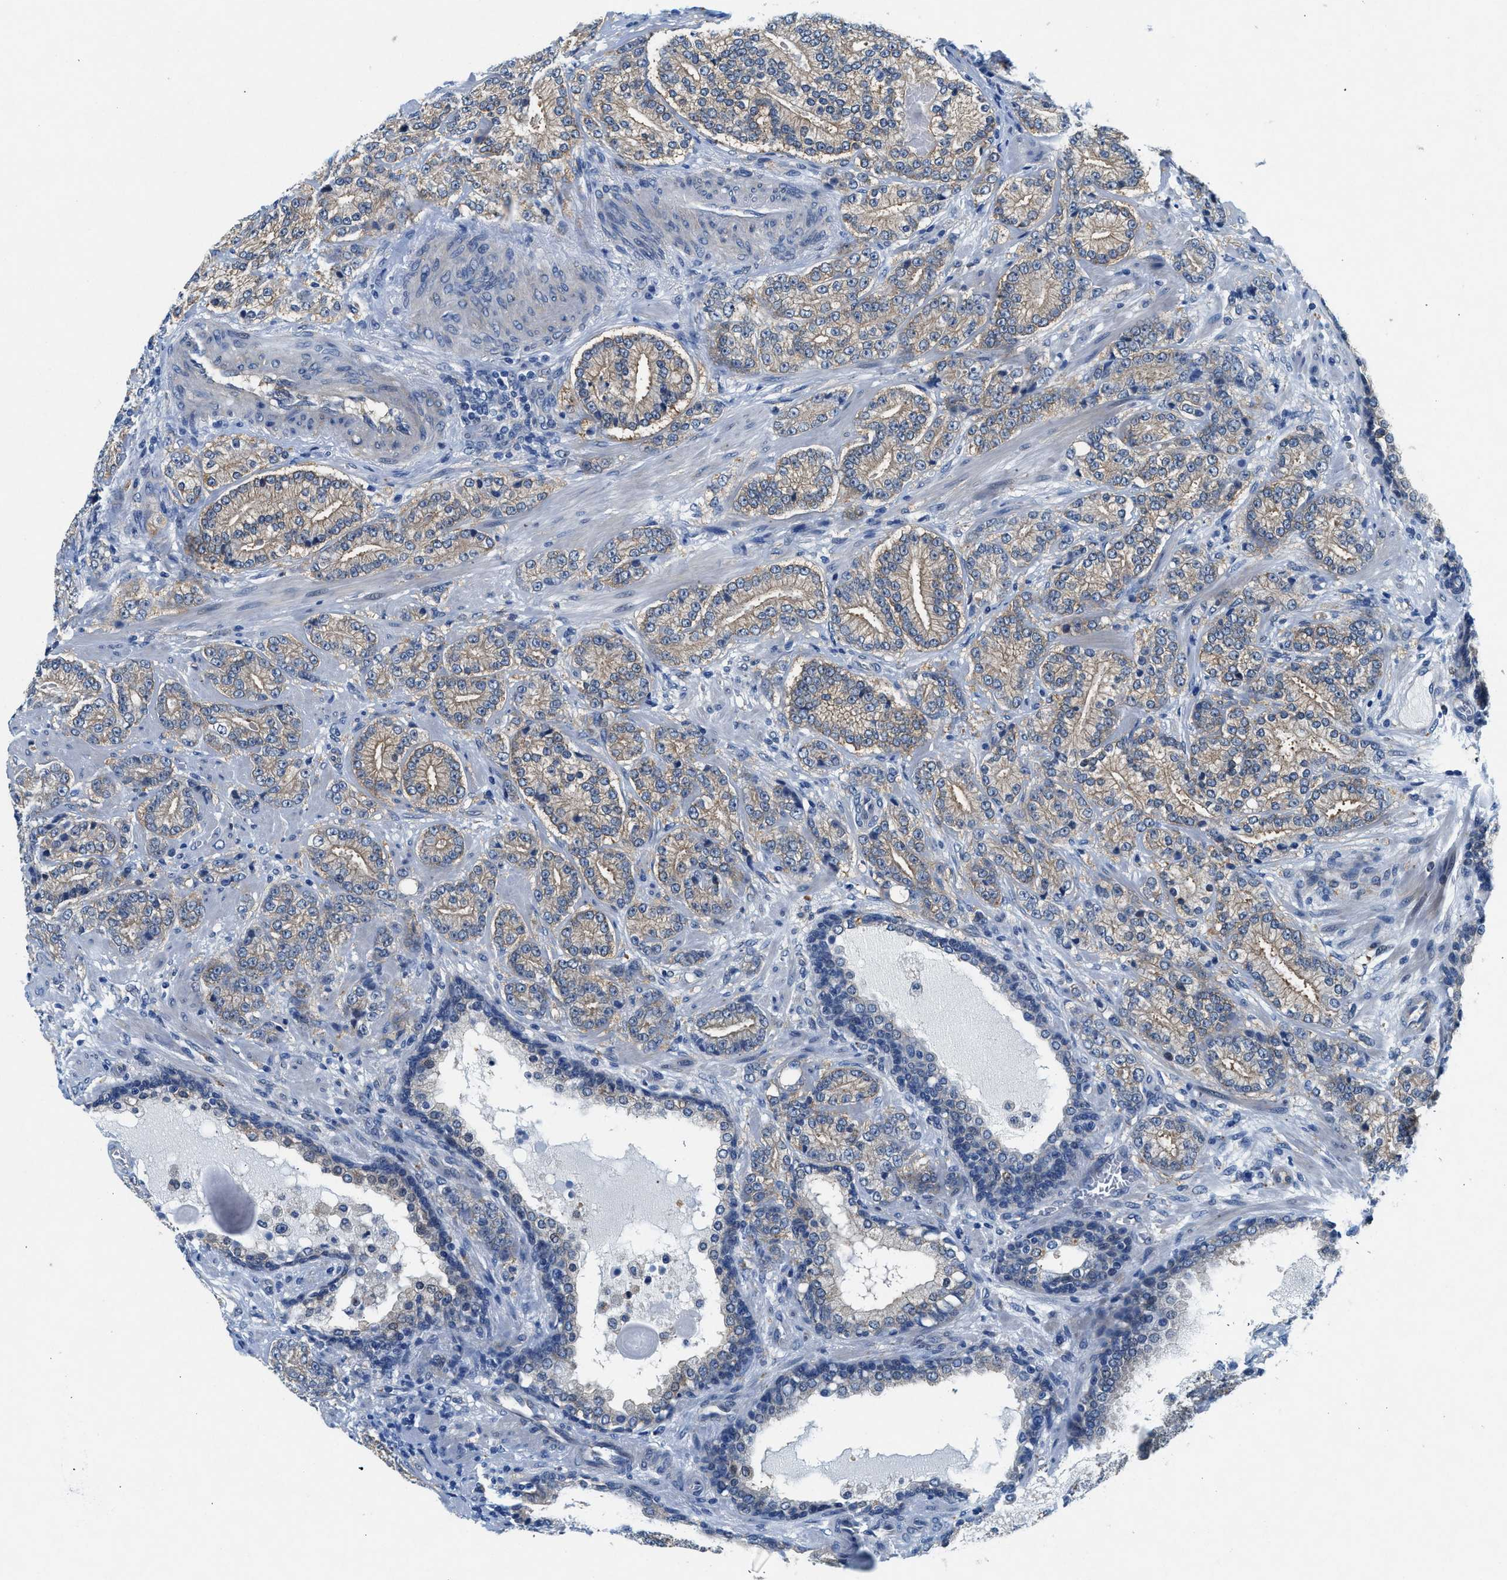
{"staining": {"intensity": "moderate", "quantity": "25%-75%", "location": "cytoplasmic/membranous"}, "tissue": "prostate cancer", "cell_type": "Tumor cells", "image_type": "cancer", "snomed": [{"axis": "morphology", "description": "Adenocarcinoma, High grade"}, {"axis": "topography", "description": "Prostate"}], "caption": "Immunohistochemical staining of adenocarcinoma (high-grade) (prostate) shows moderate cytoplasmic/membranous protein positivity in approximately 25%-75% of tumor cells.", "gene": "COPS2", "patient": {"sex": "male", "age": 61}}